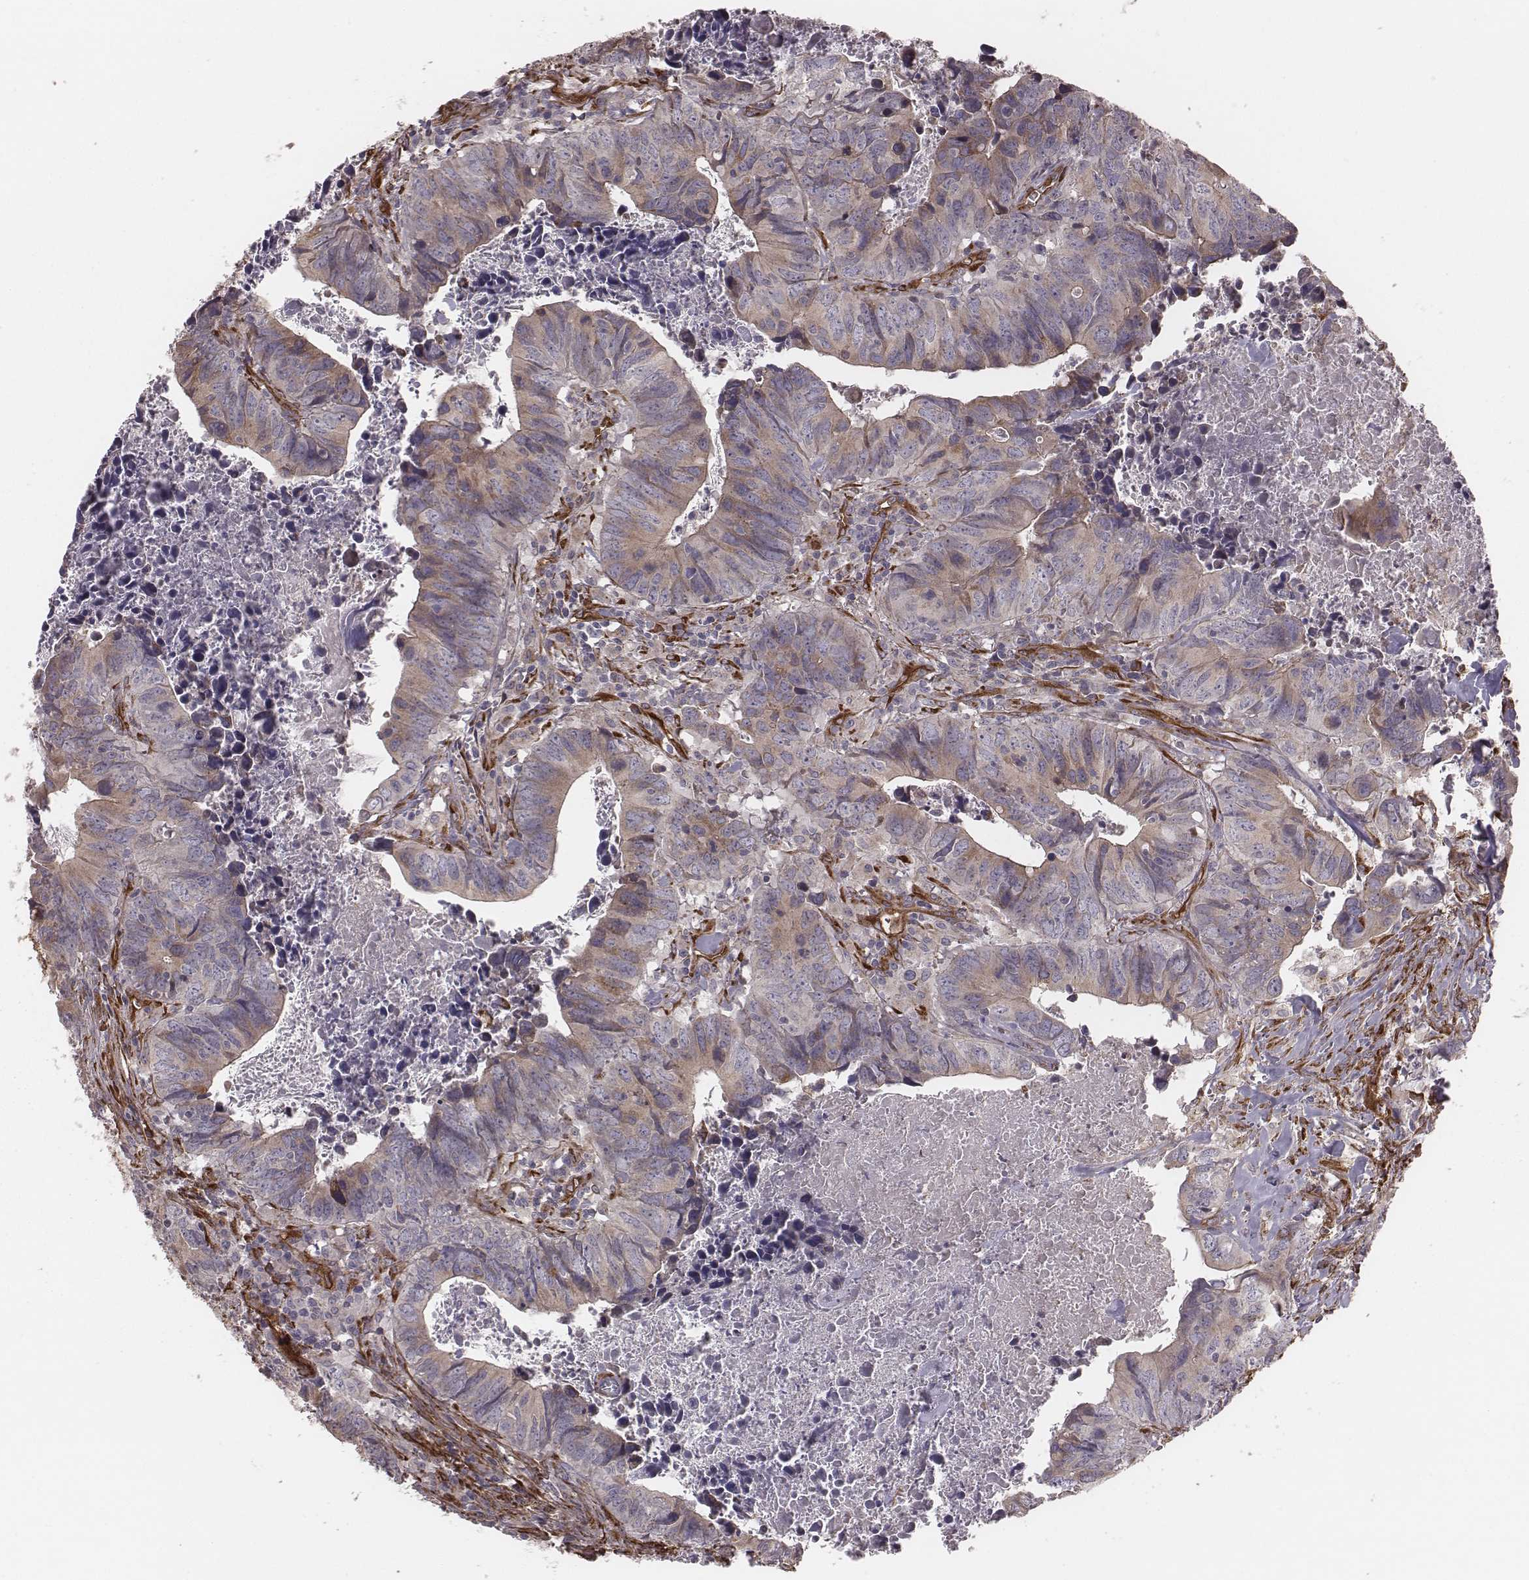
{"staining": {"intensity": "weak", "quantity": ">75%", "location": "cytoplasmic/membranous"}, "tissue": "colorectal cancer", "cell_type": "Tumor cells", "image_type": "cancer", "snomed": [{"axis": "morphology", "description": "Adenocarcinoma, NOS"}, {"axis": "topography", "description": "Colon"}], "caption": "This micrograph demonstrates immunohistochemistry (IHC) staining of human colorectal cancer (adenocarcinoma), with low weak cytoplasmic/membranous positivity in approximately >75% of tumor cells.", "gene": "PALMD", "patient": {"sex": "female", "age": 82}}